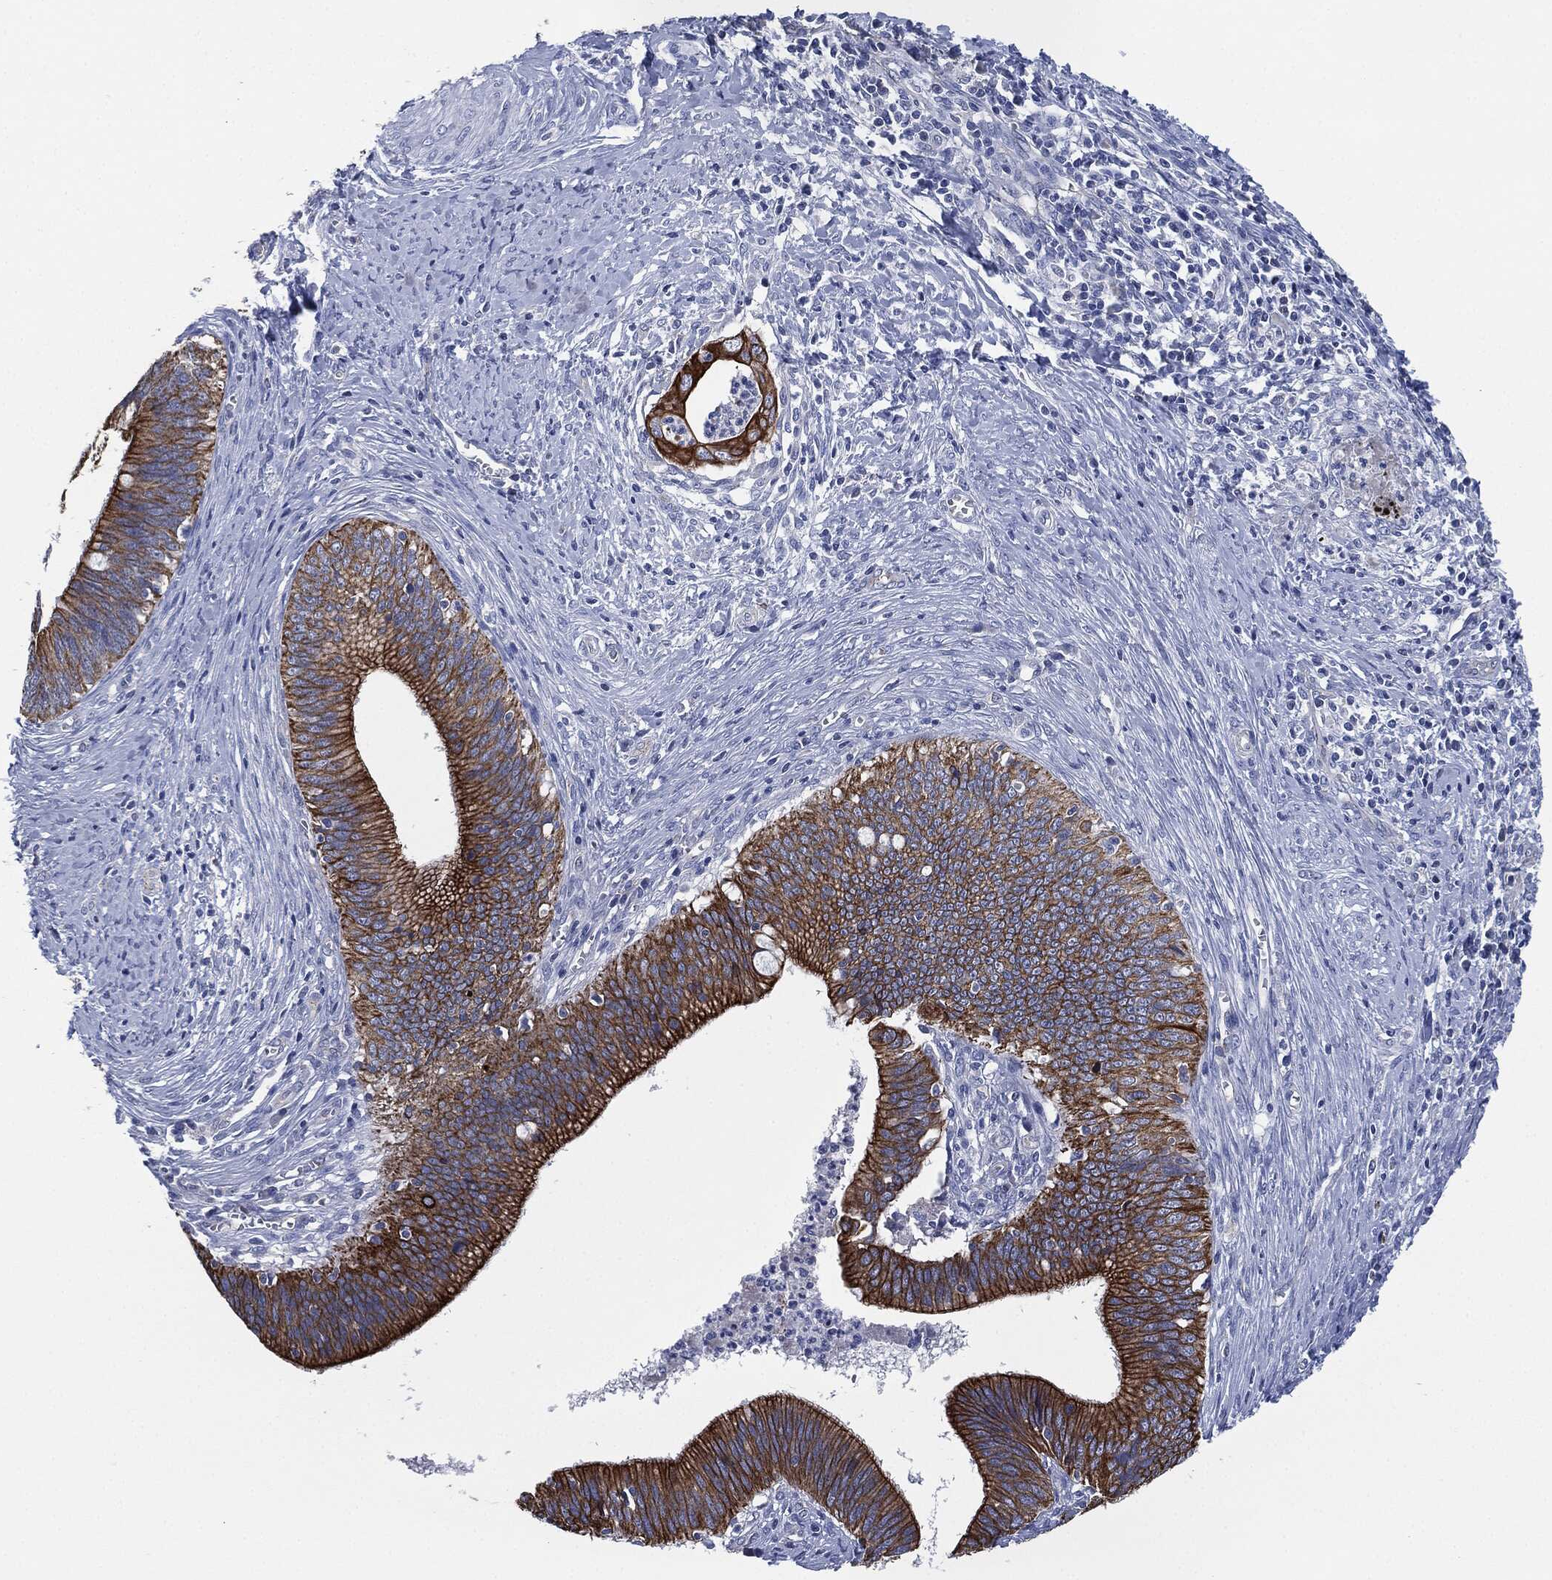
{"staining": {"intensity": "strong", "quantity": "25%-75%", "location": "cytoplasmic/membranous"}, "tissue": "cervical cancer", "cell_type": "Tumor cells", "image_type": "cancer", "snomed": [{"axis": "morphology", "description": "Adenocarcinoma, NOS"}, {"axis": "topography", "description": "Cervix"}], "caption": "The photomicrograph demonstrates a brown stain indicating the presence of a protein in the cytoplasmic/membranous of tumor cells in adenocarcinoma (cervical). The staining was performed using DAB, with brown indicating positive protein expression. Nuclei are stained blue with hematoxylin.", "gene": "SHROOM2", "patient": {"sex": "female", "age": 42}}